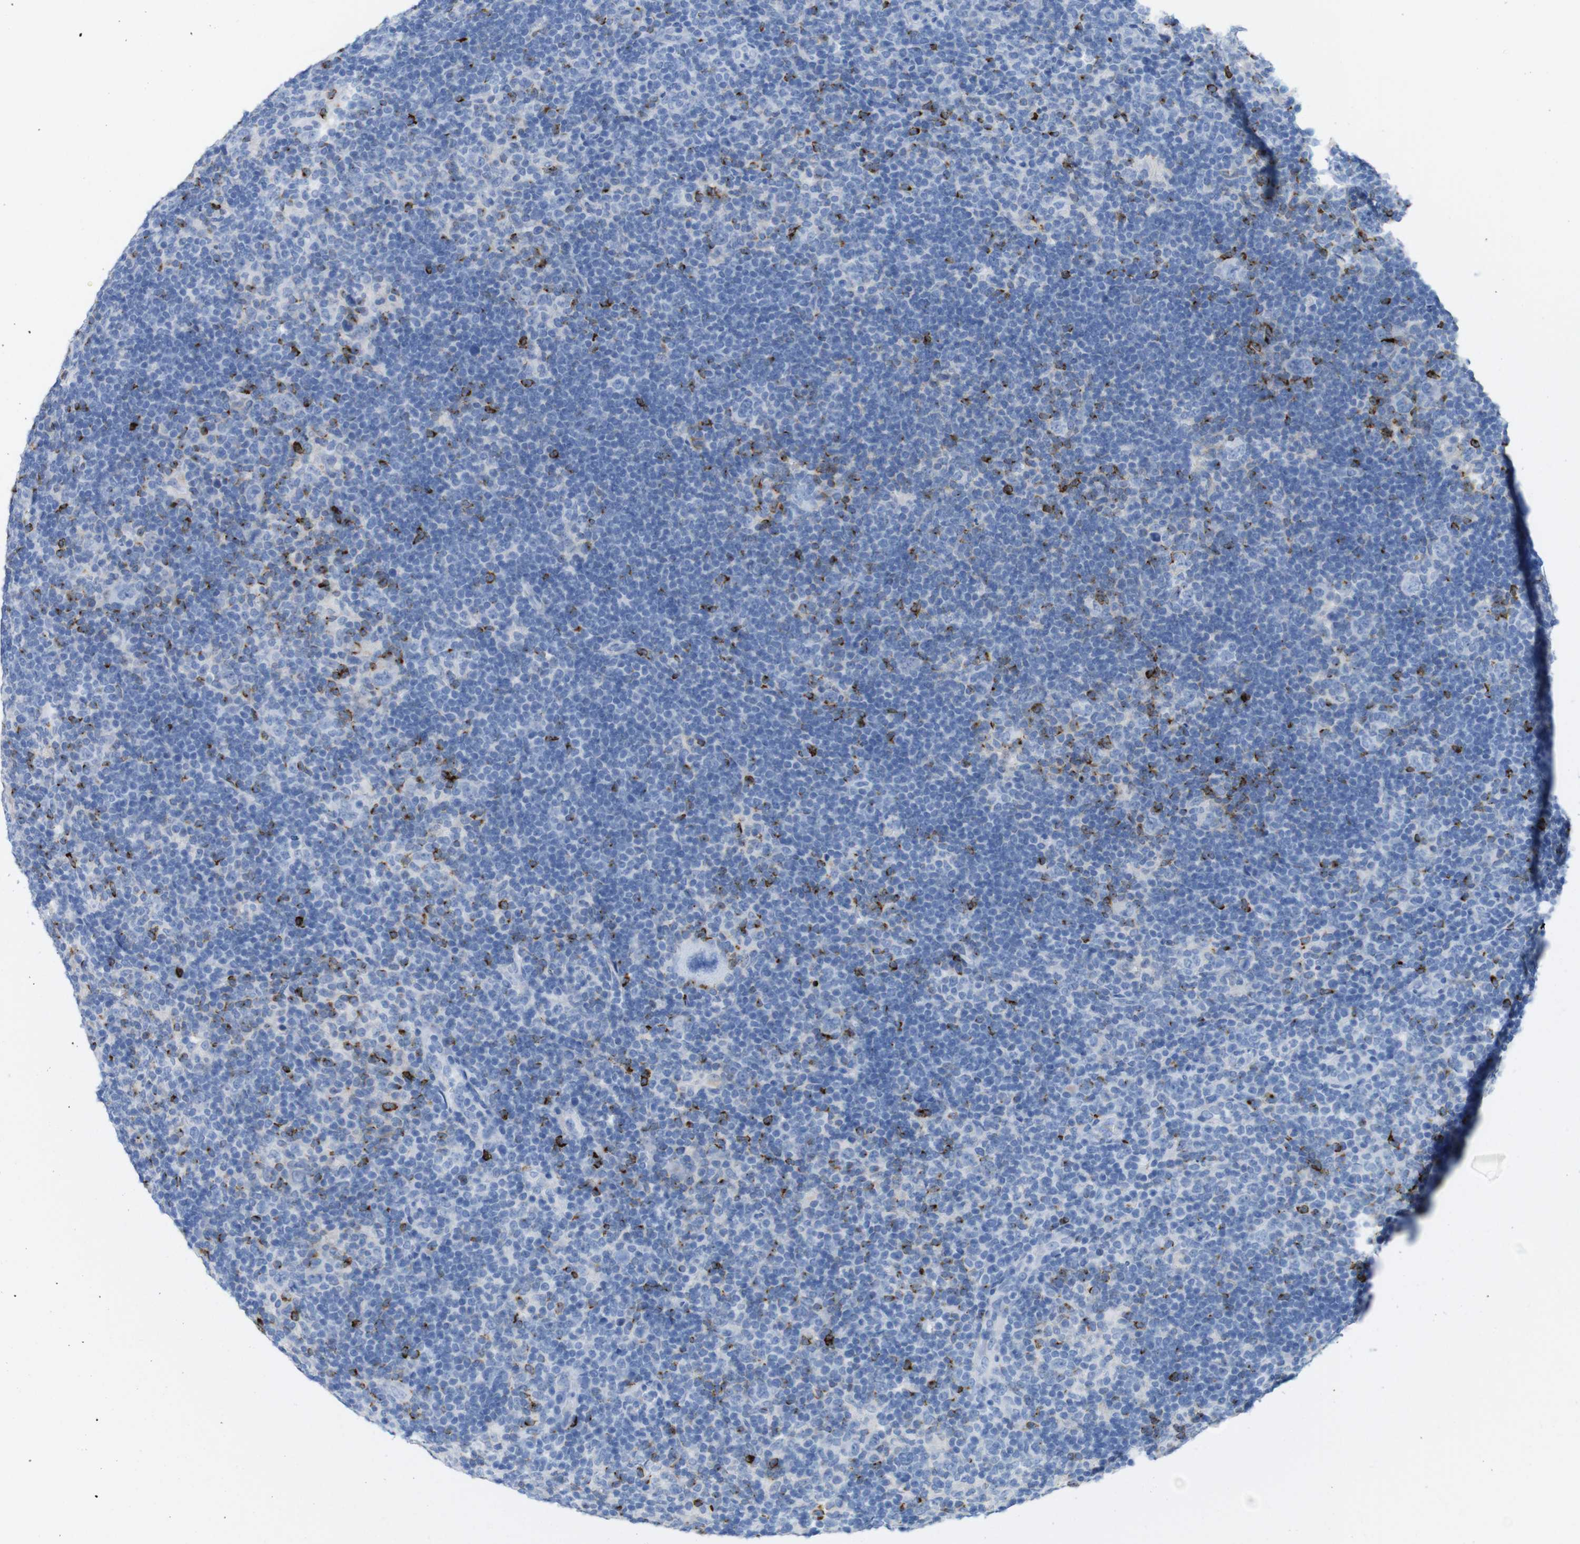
{"staining": {"intensity": "negative", "quantity": "none", "location": "none"}, "tissue": "lymphoma", "cell_type": "Tumor cells", "image_type": "cancer", "snomed": [{"axis": "morphology", "description": "Hodgkin's disease, NOS"}, {"axis": "topography", "description": "Lymph node"}], "caption": "High magnification brightfield microscopy of lymphoma stained with DAB (brown) and counterstained with hematoxylin (blue): tumor cells show no significant expression.", "gene": "LAG3", "patient": {"sex": "female", "age": 57}}